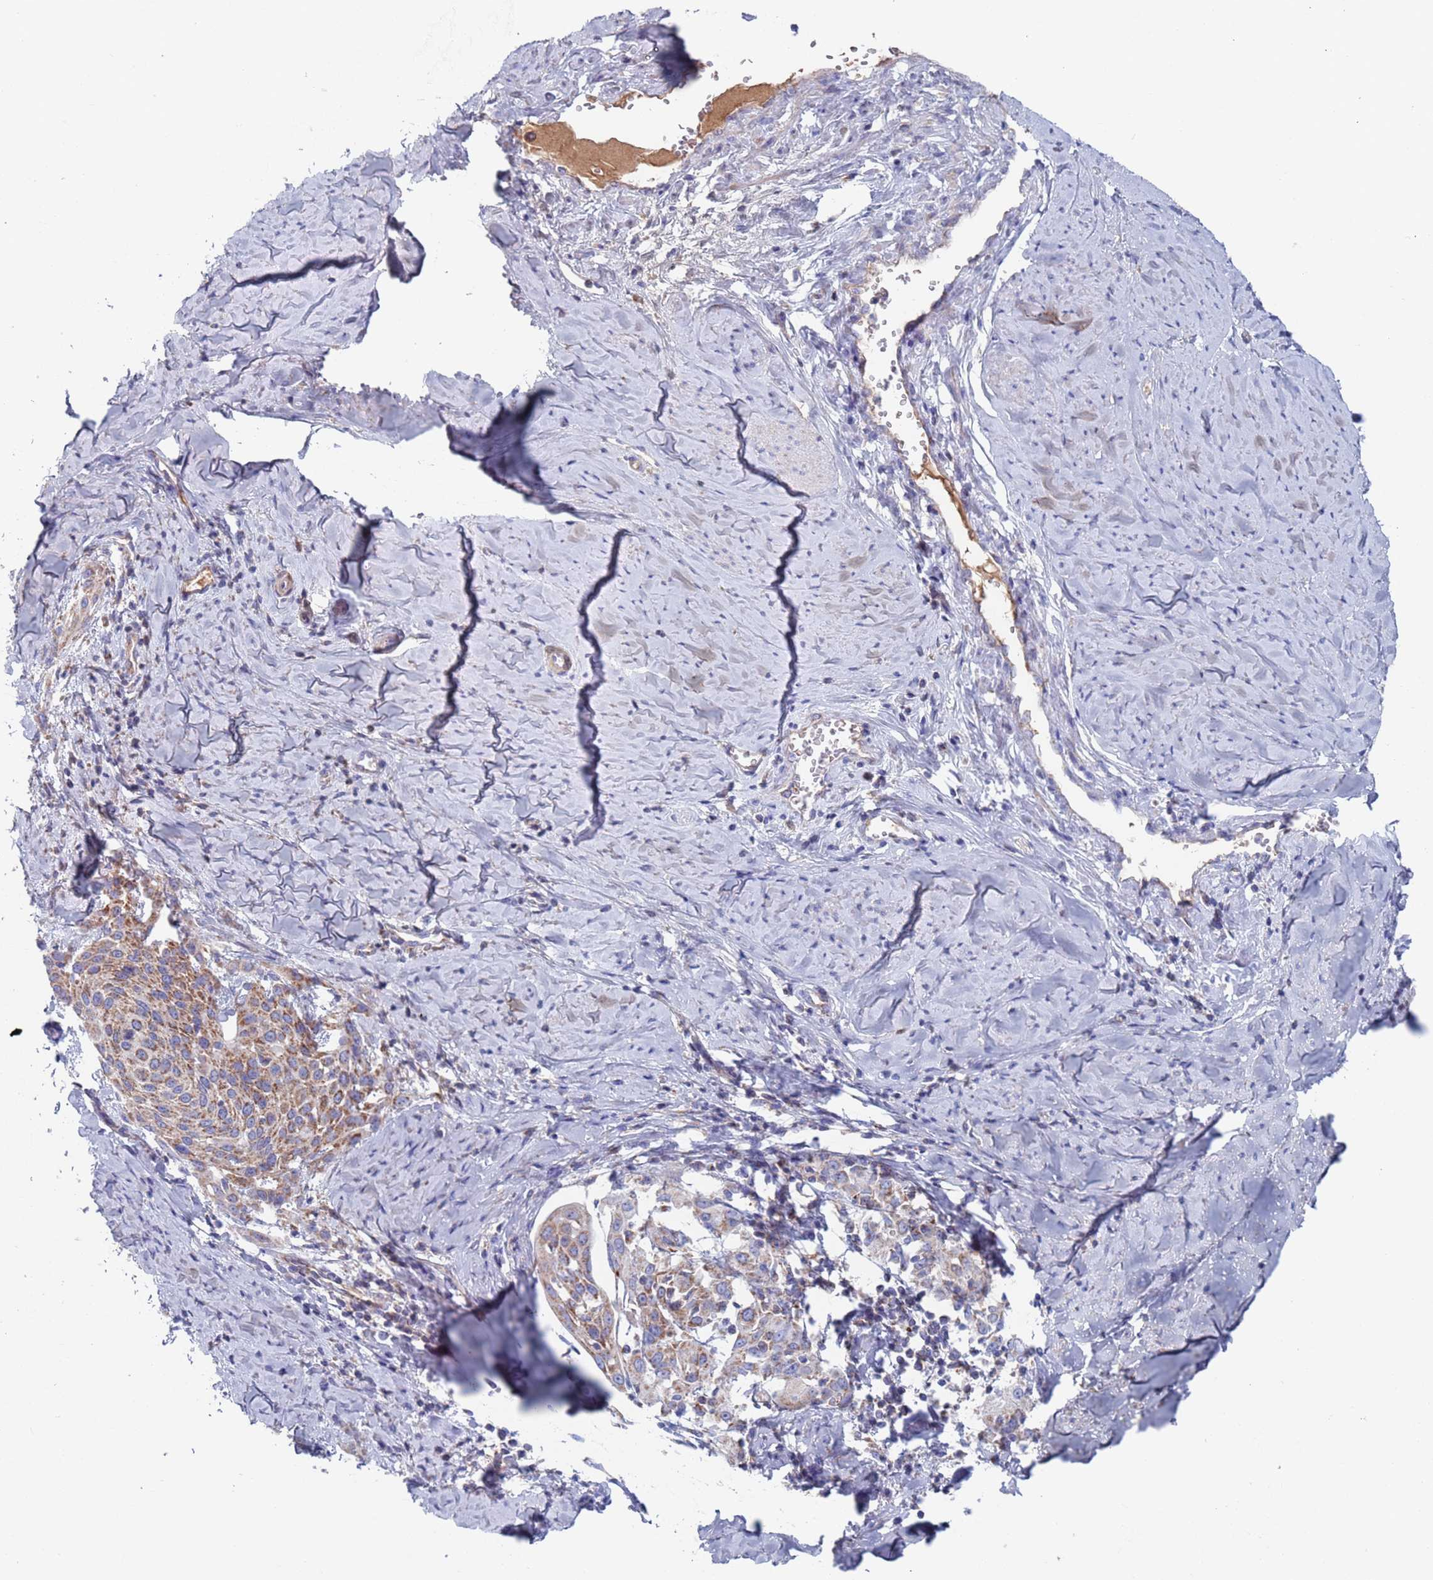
{"staining": {"intensity": "strong", "quantity": ">75%", "location": "cytoplasmic/membranous"}, "tissue": "cervical cancer", "cell_type": "Tumor cells", "image_type": "cancer", "snomed": [{"axis": "morphology", "description": "Squamous cell carcinoma, NOS"}, {"axis": "topography", "description": "Cervix"}], "caption": "The micrograph exhibits immunohistochemical staining of cervical cancer. There is strong cytoplasmic/membranous positivity is appreciated in approximately >75% of tumor cells.", "gene": "MRPL22", "patient": {"sex": "female", "age": 44}}